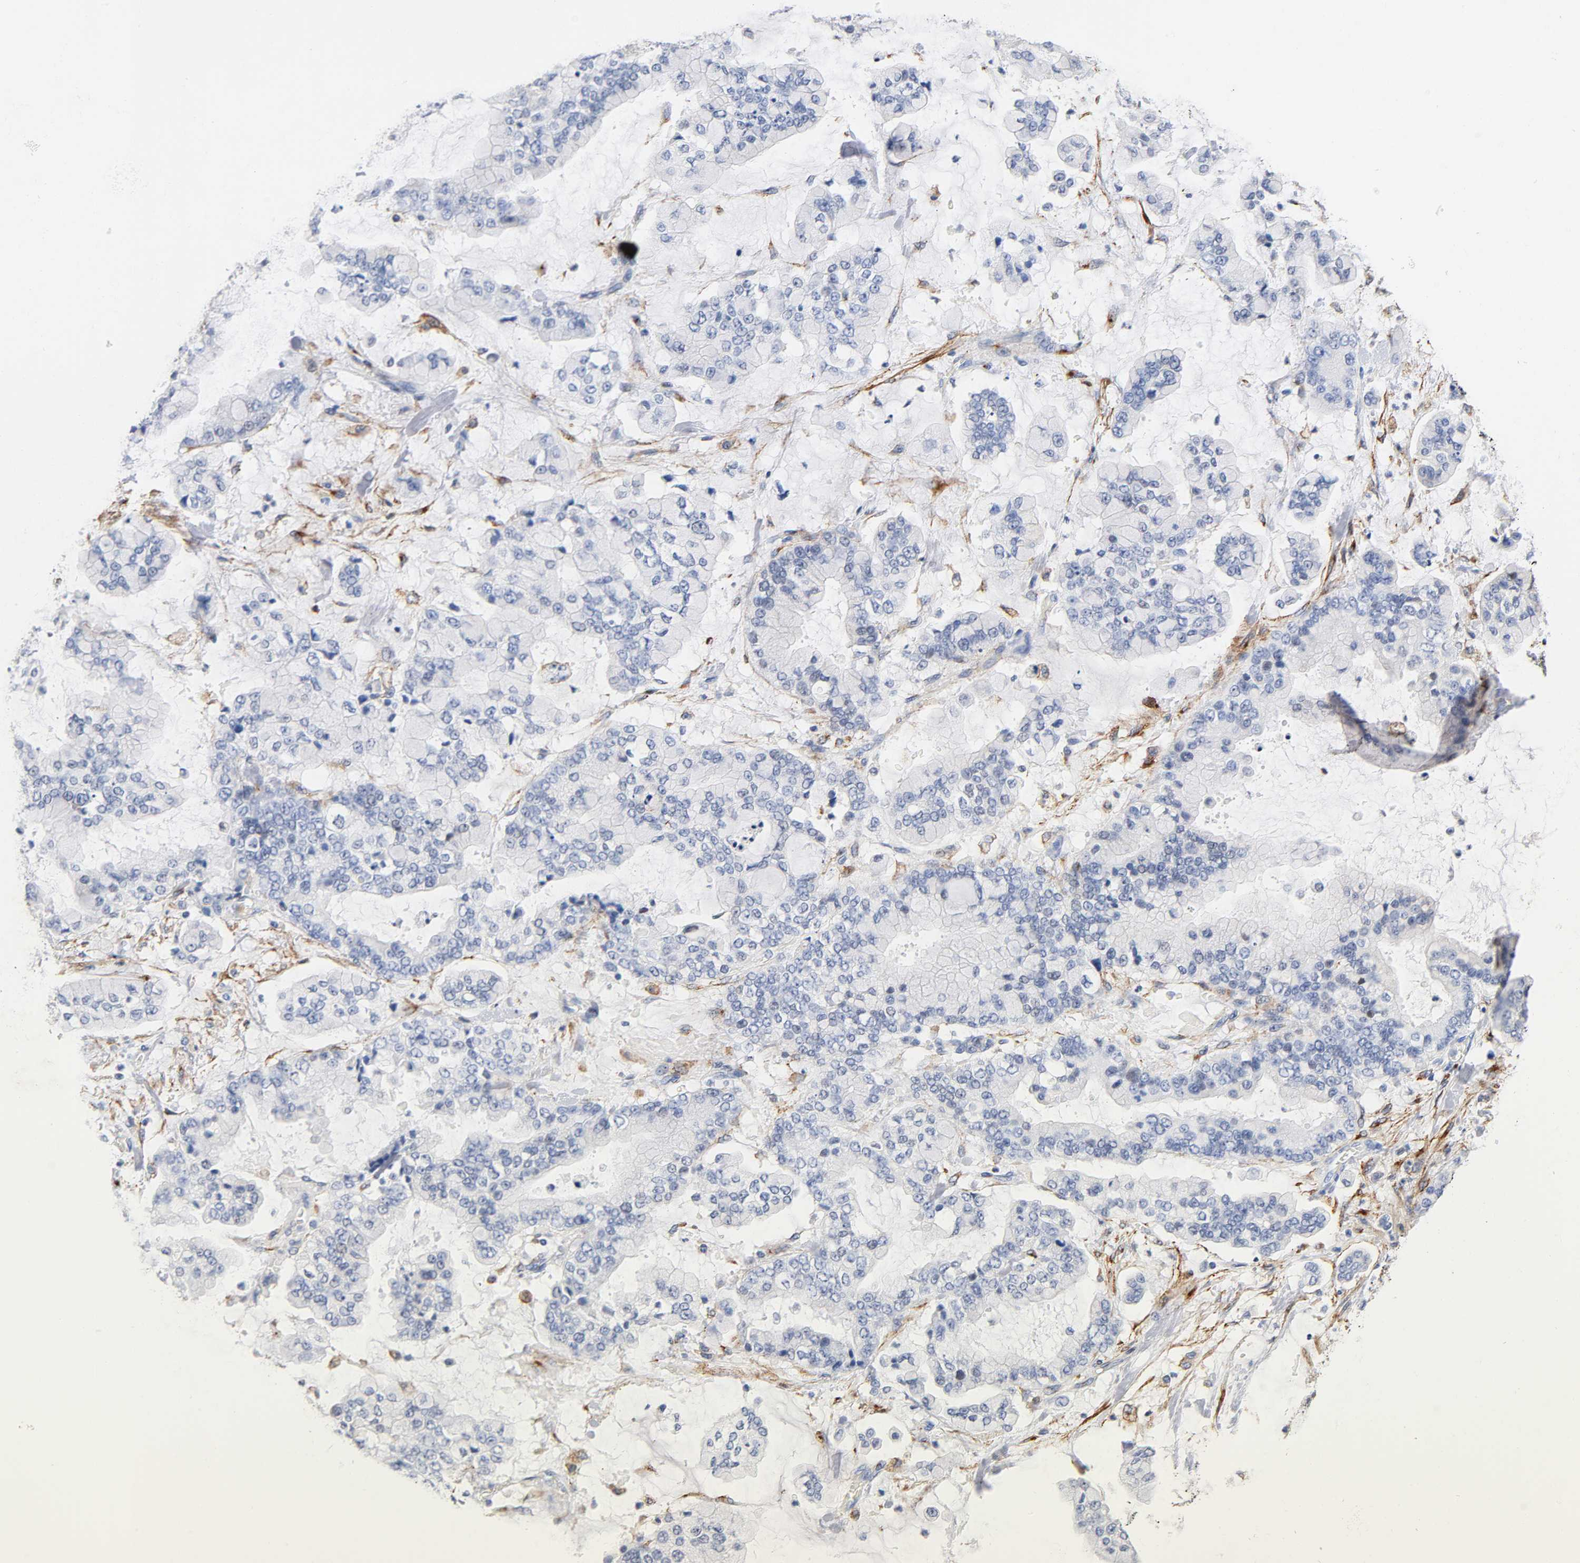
{"staining": {"intensity": "negative", "quantity": "none", "location": "none"}, "tissue": "stomach cancer", "cell_type": "Tumor cells", "image_type": "cancer", "snomed": [{"axis": "morphology", "description": "Normal tissue, NOS"}, {"axis": "morphology", "description": "Adenocarcinoma, NOS"}, {"axis": "topography", "description": "Stomach, upper"}, {"axis": "topography", "description": "Stomach"}], "caption": "Immunohistochemistry photomicrograph of stomach cancer stained for a protein (brown), which demonstrates no positivity in tumor cells.", "gene": "LRP1", "patient": {"sex": "male", "age": 76}}